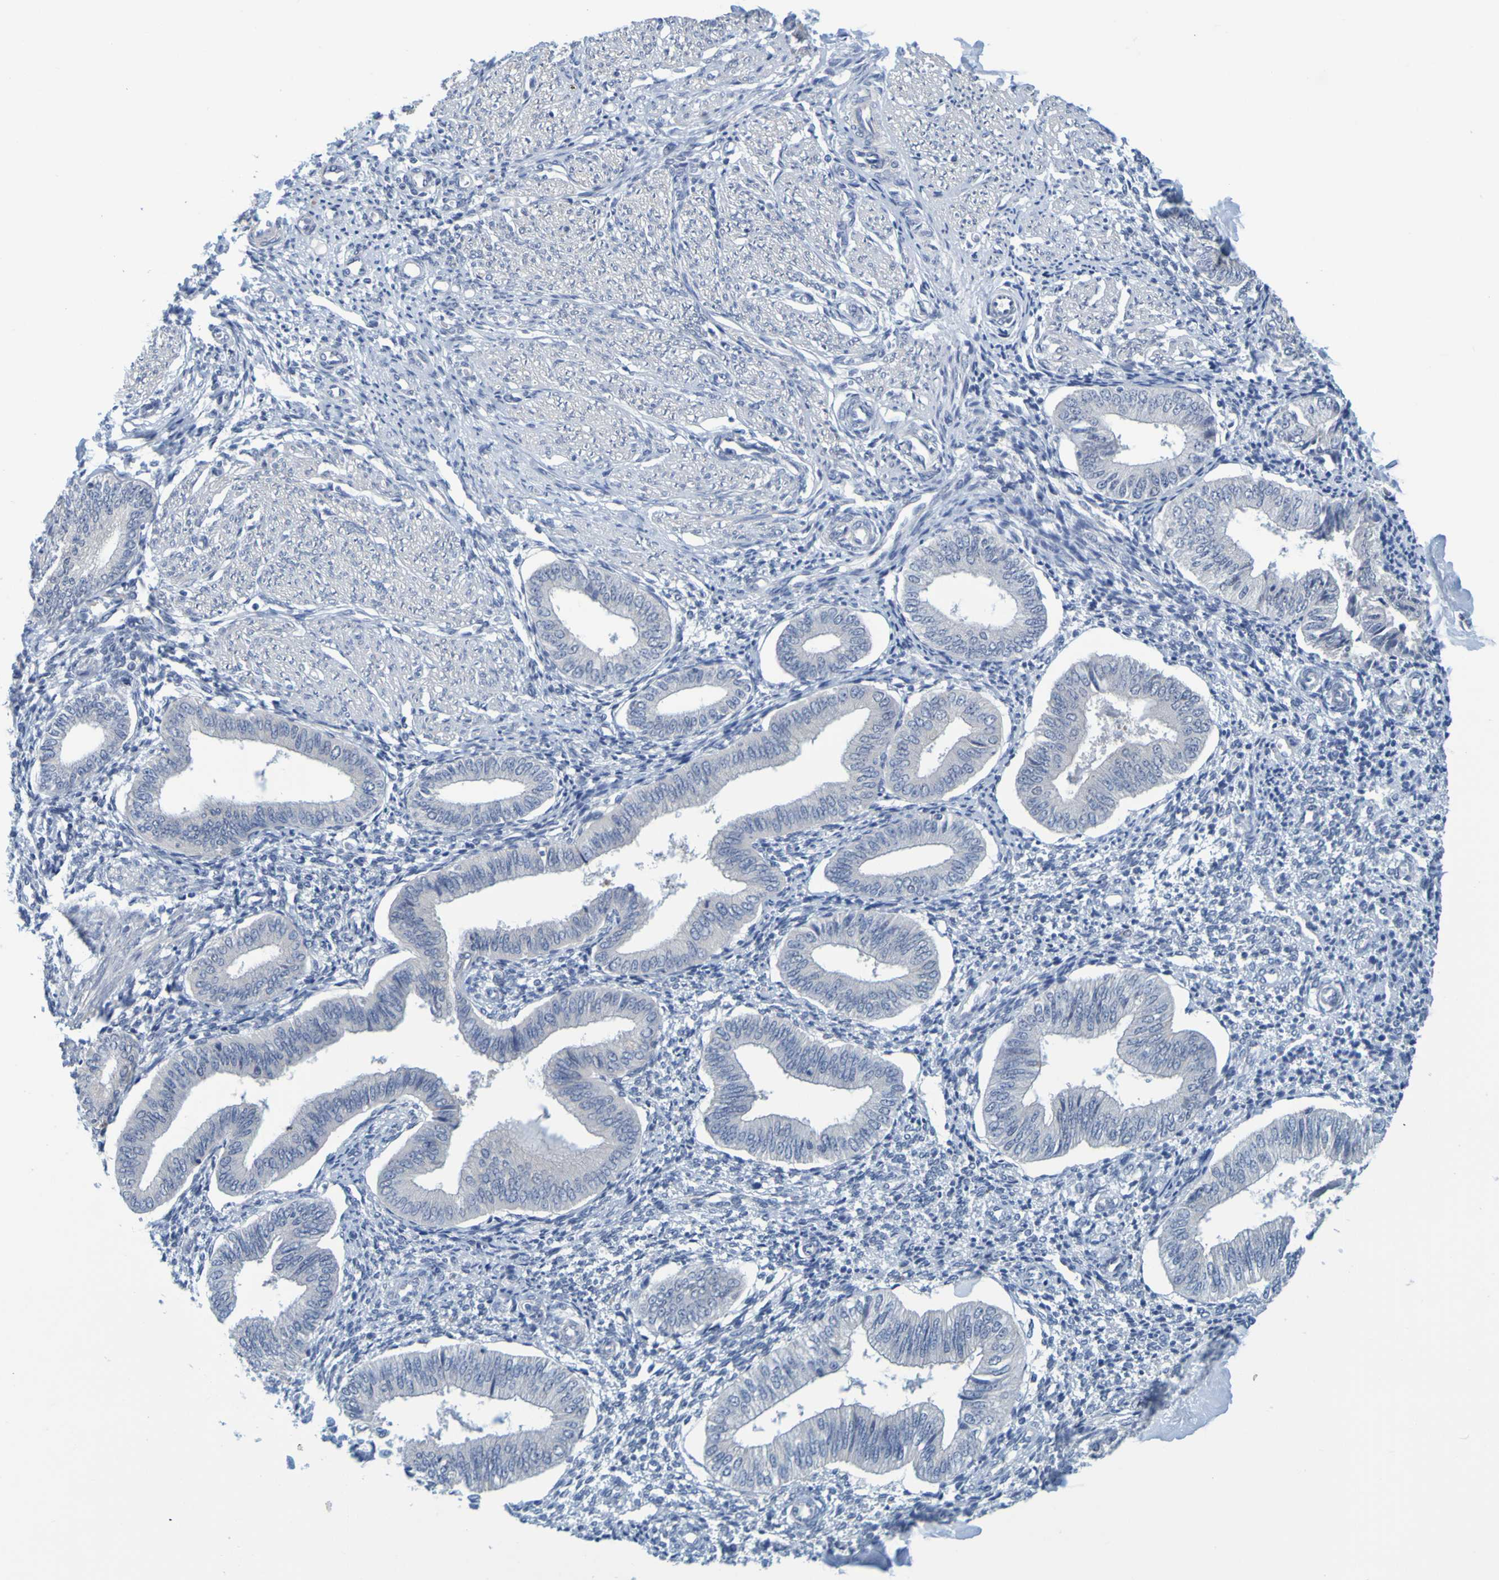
{"staining": {"intensity": "negative", "quantity": "none", "location": "none"}, "tissue": "endometrium", "cell_type": "Cells in endometrial stroma", "image_type": "normal", "snomed": [{"axis": "morphology", "description": "Normal tissue, NOS"}, {"axis": "topography", "description": "Endometrium"}], "caption": "Photomicrograph shows no significant protein staining in cells in endometrial stroma of normal endometrium. The staining was performed using DAB (3,3'-diaminobenzidine) to visualize the protein expression in brown, while the nuclei were stained in blue with hematoxylin (Magnification: 20x).", "gene": "ENDOU", "patient": {"sex": "female", "age": 50}}